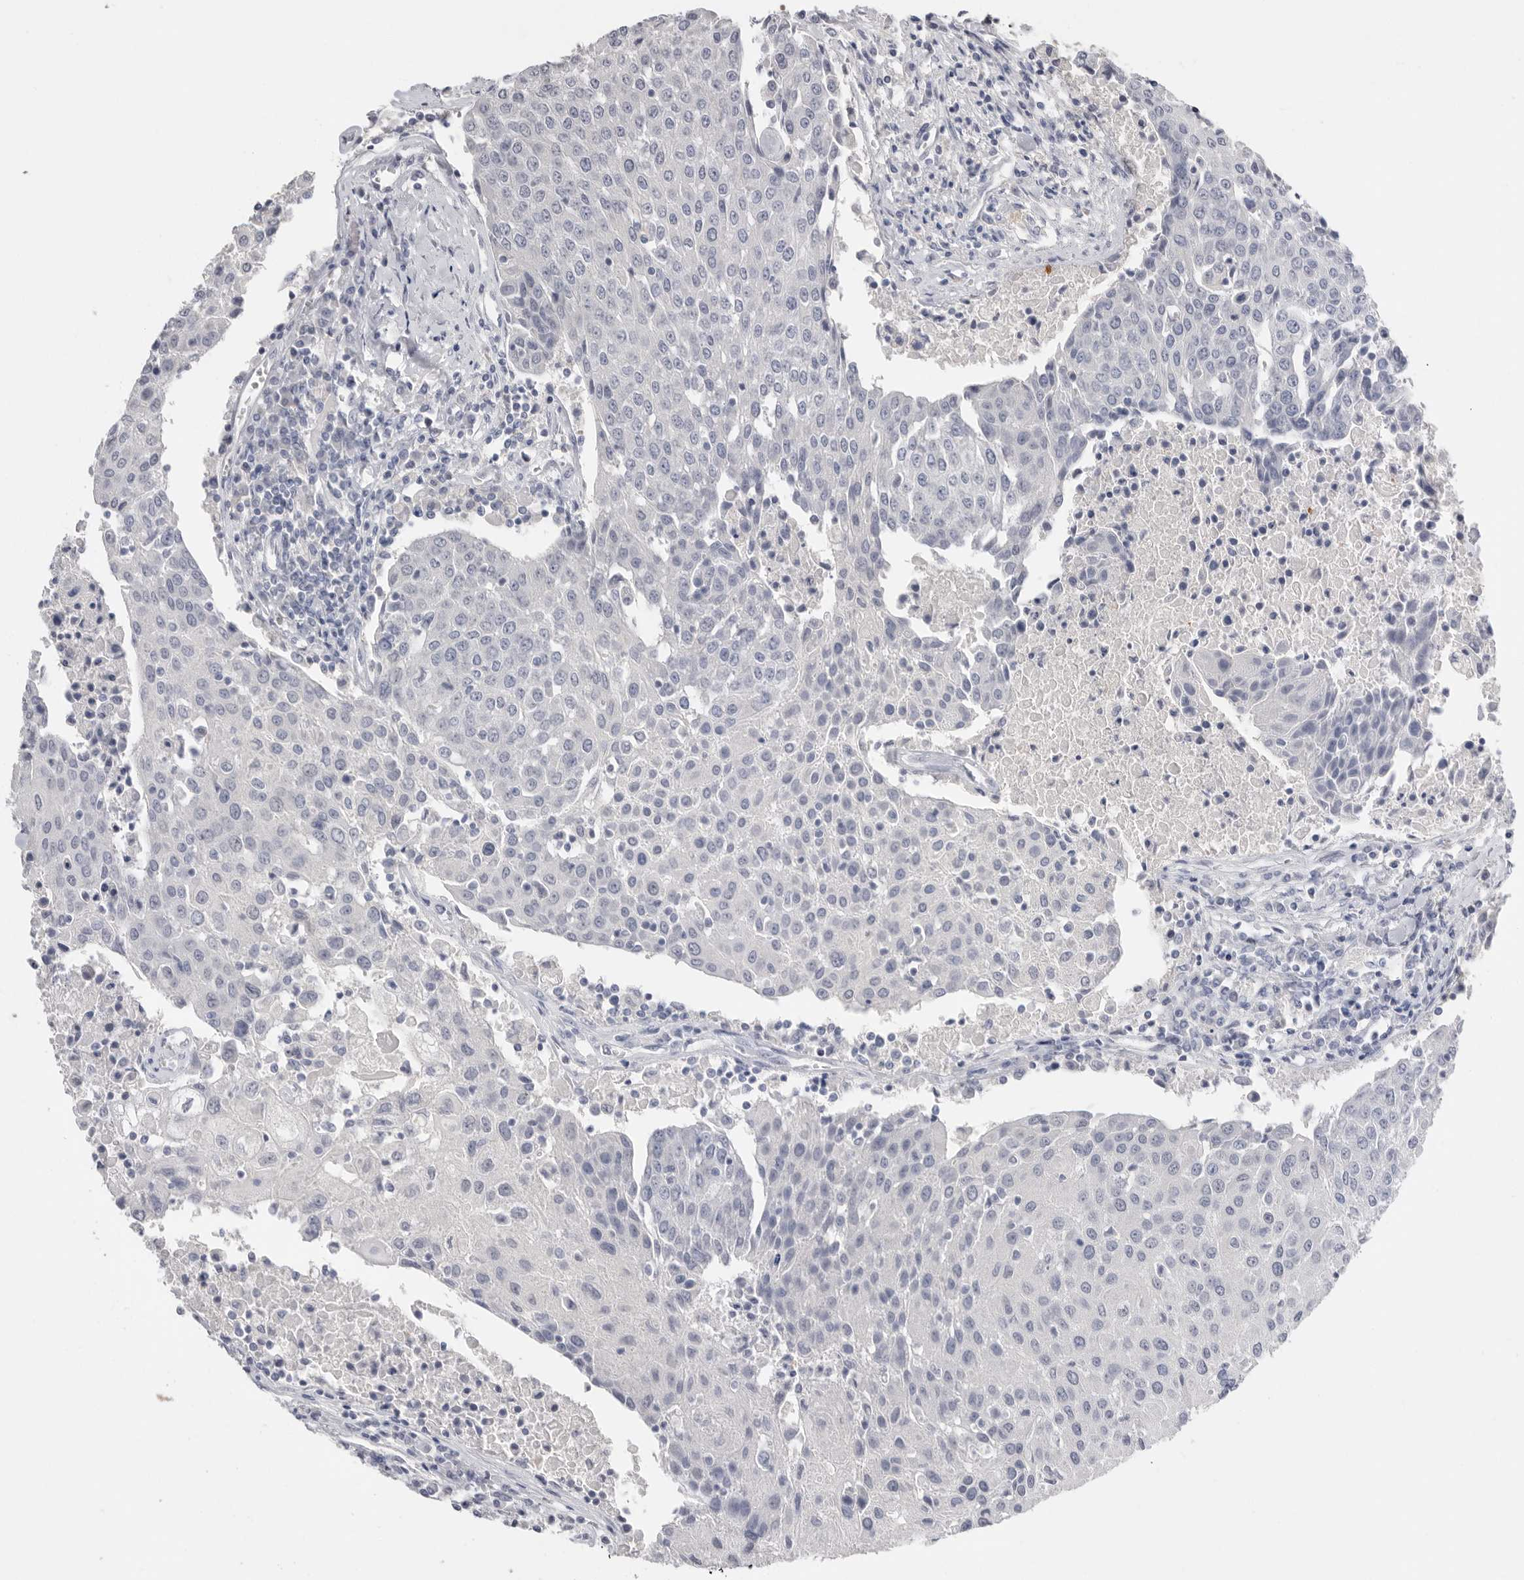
{"staining": {"intensity": "negative", "quantity": "none", "location": "none"}, "tissue": "urothelial cancer", "cell_type": "Tumor cells", "image_type": "cancer", "snomed": [{"axis": "morphology", "description": "Urothelial carcinoma, High grade"}, {"axis": "topography", "description": "Urinary bladder"}], "caption": "Immunohistochemistry micrograph of neoplastic tissue: urothelial cancer stained with DAB (3,3'-diaminobenzidine) exhibits no significant protein positivity in tumor cells.", "gene": "APOA2", "patient": {"sex": "female", "age": 85}}